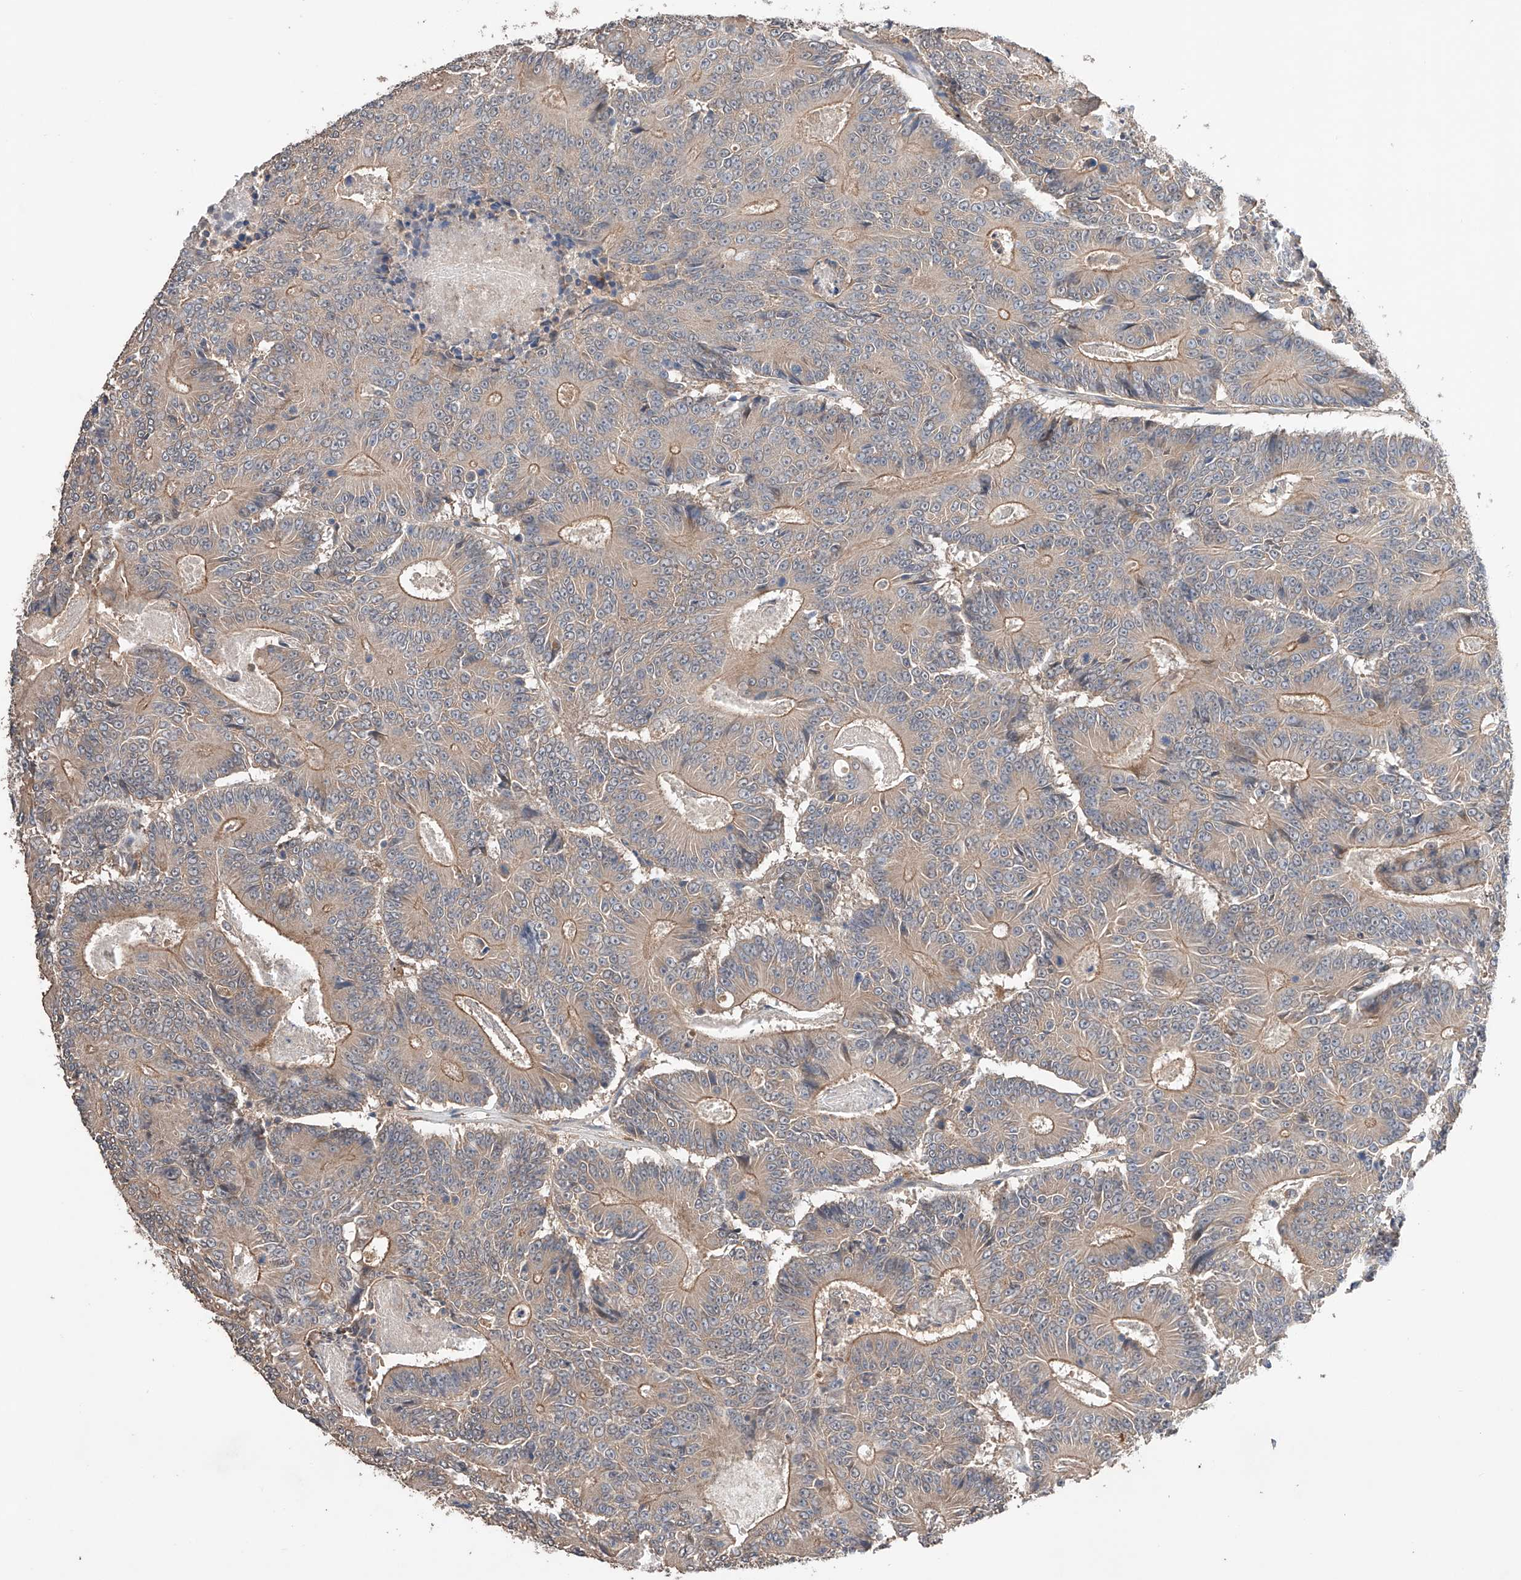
{"staining": {"intensity": "moderate", "quantity": "<25%", "location": "cytoplasmic/membranous"}, "tissue": "colorectal cancer", "cell_type": "Tumor cells", "image_type": "cancer", "snomed": [{"axis": "morphology", "description": "Adenocarcinoma, NOS"}, {"axis": "topography", "description": "Colon"}], "caption": "Human colorectal cancer stained with a brown dye demonstrates moderate cytoplasmic/membranous positive positivity in about <25% of tumor cells.", "gene": "ZFHX2", "patient": {"sex": "male", "age": 83}}